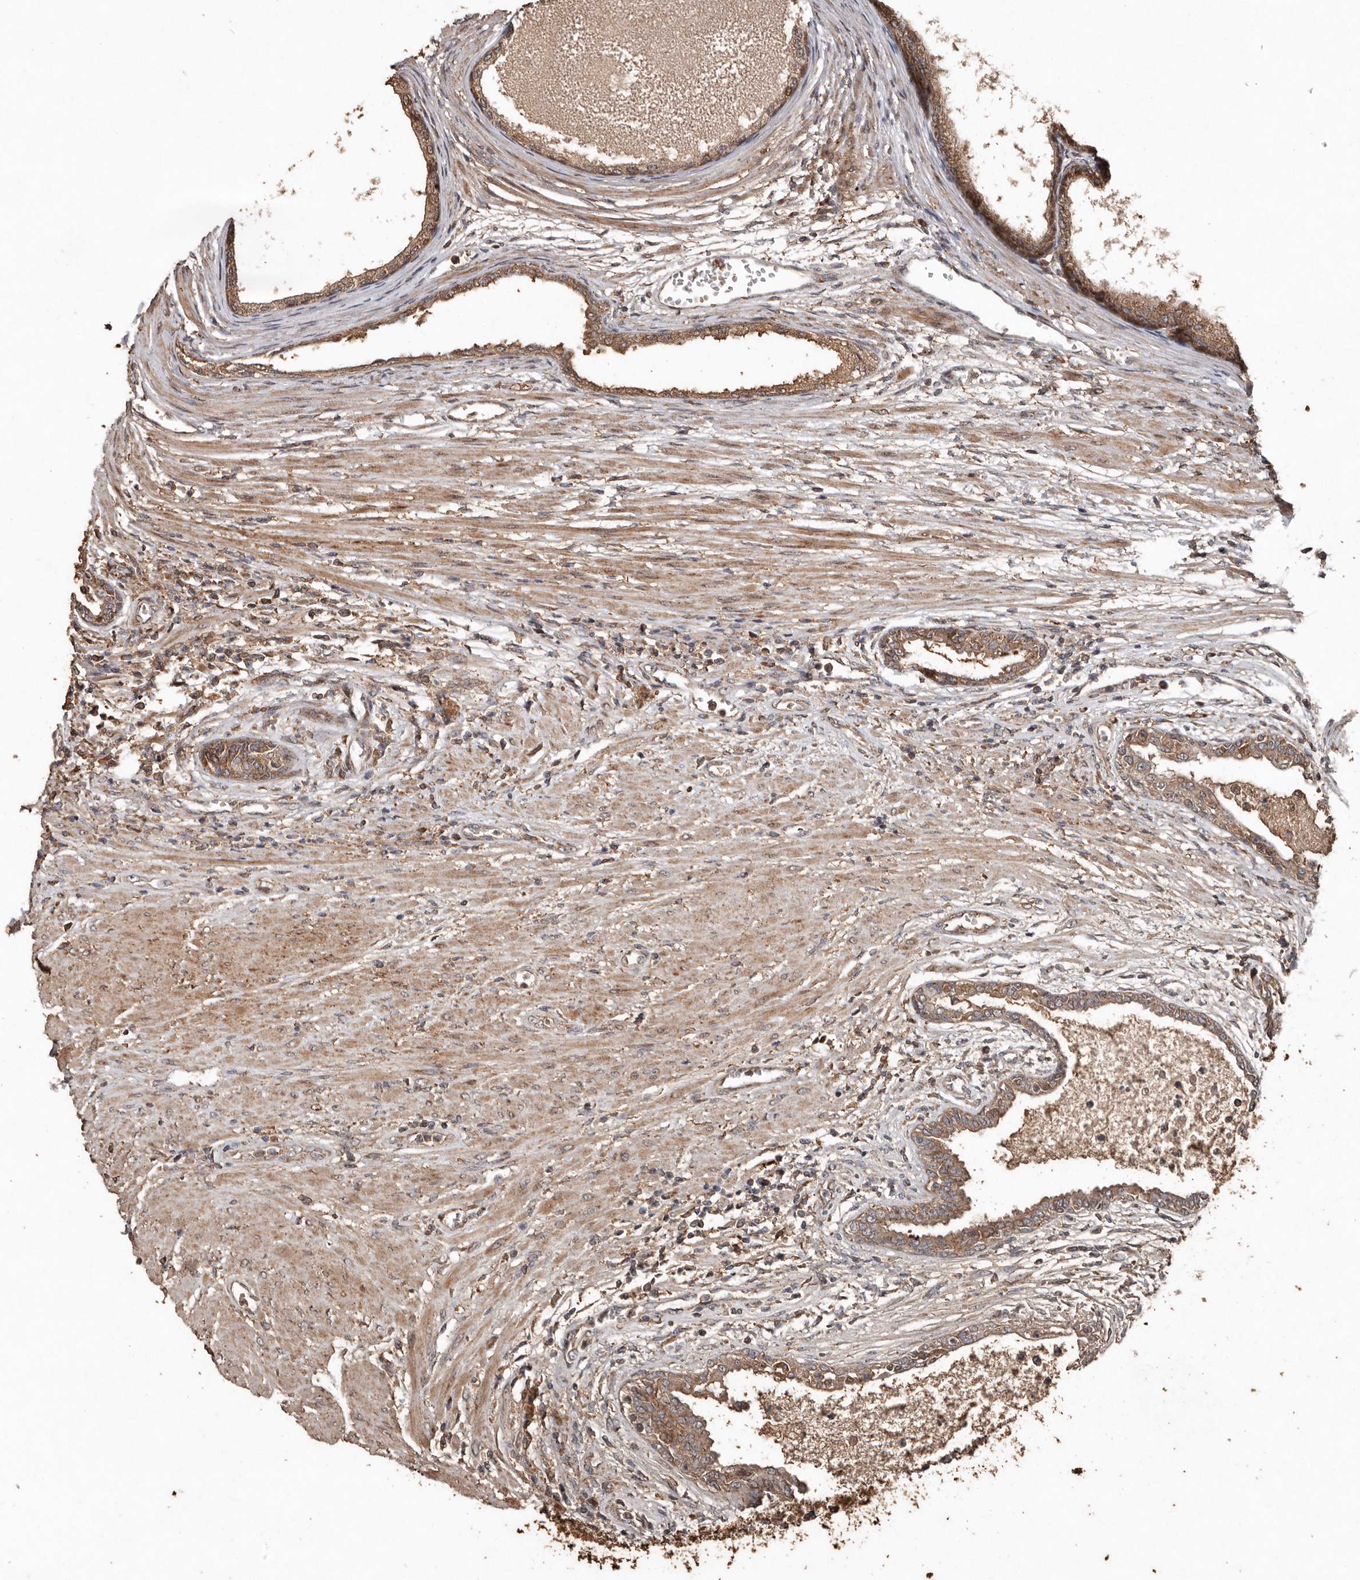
{"staining": {"intensity": "moderate", "quantity": ">75%", "location": "cytoplasmic/membranous"}, "tissue": "prostate cancer", "cell_type": "Tumor cells", "image_type": "cancer", "snomed": [{"axis": "morphology", "description": "Normal tissue, NOS"}, {"axis": "morphology", "description": "Adenocarcinoma, Low grade"}, {"axis": "topography", "description": "Prostate"}, {"axis": "topography", "description": "Peripheral nerve tissue"}], "caption": "A brown stain shows moderate cytoplasmic/membranous staining of a protein in prostate low-grade adenocarcinoma tumor cells.", "gene": "RANBP17", "patient": {"sex": "male", "age": 71}}